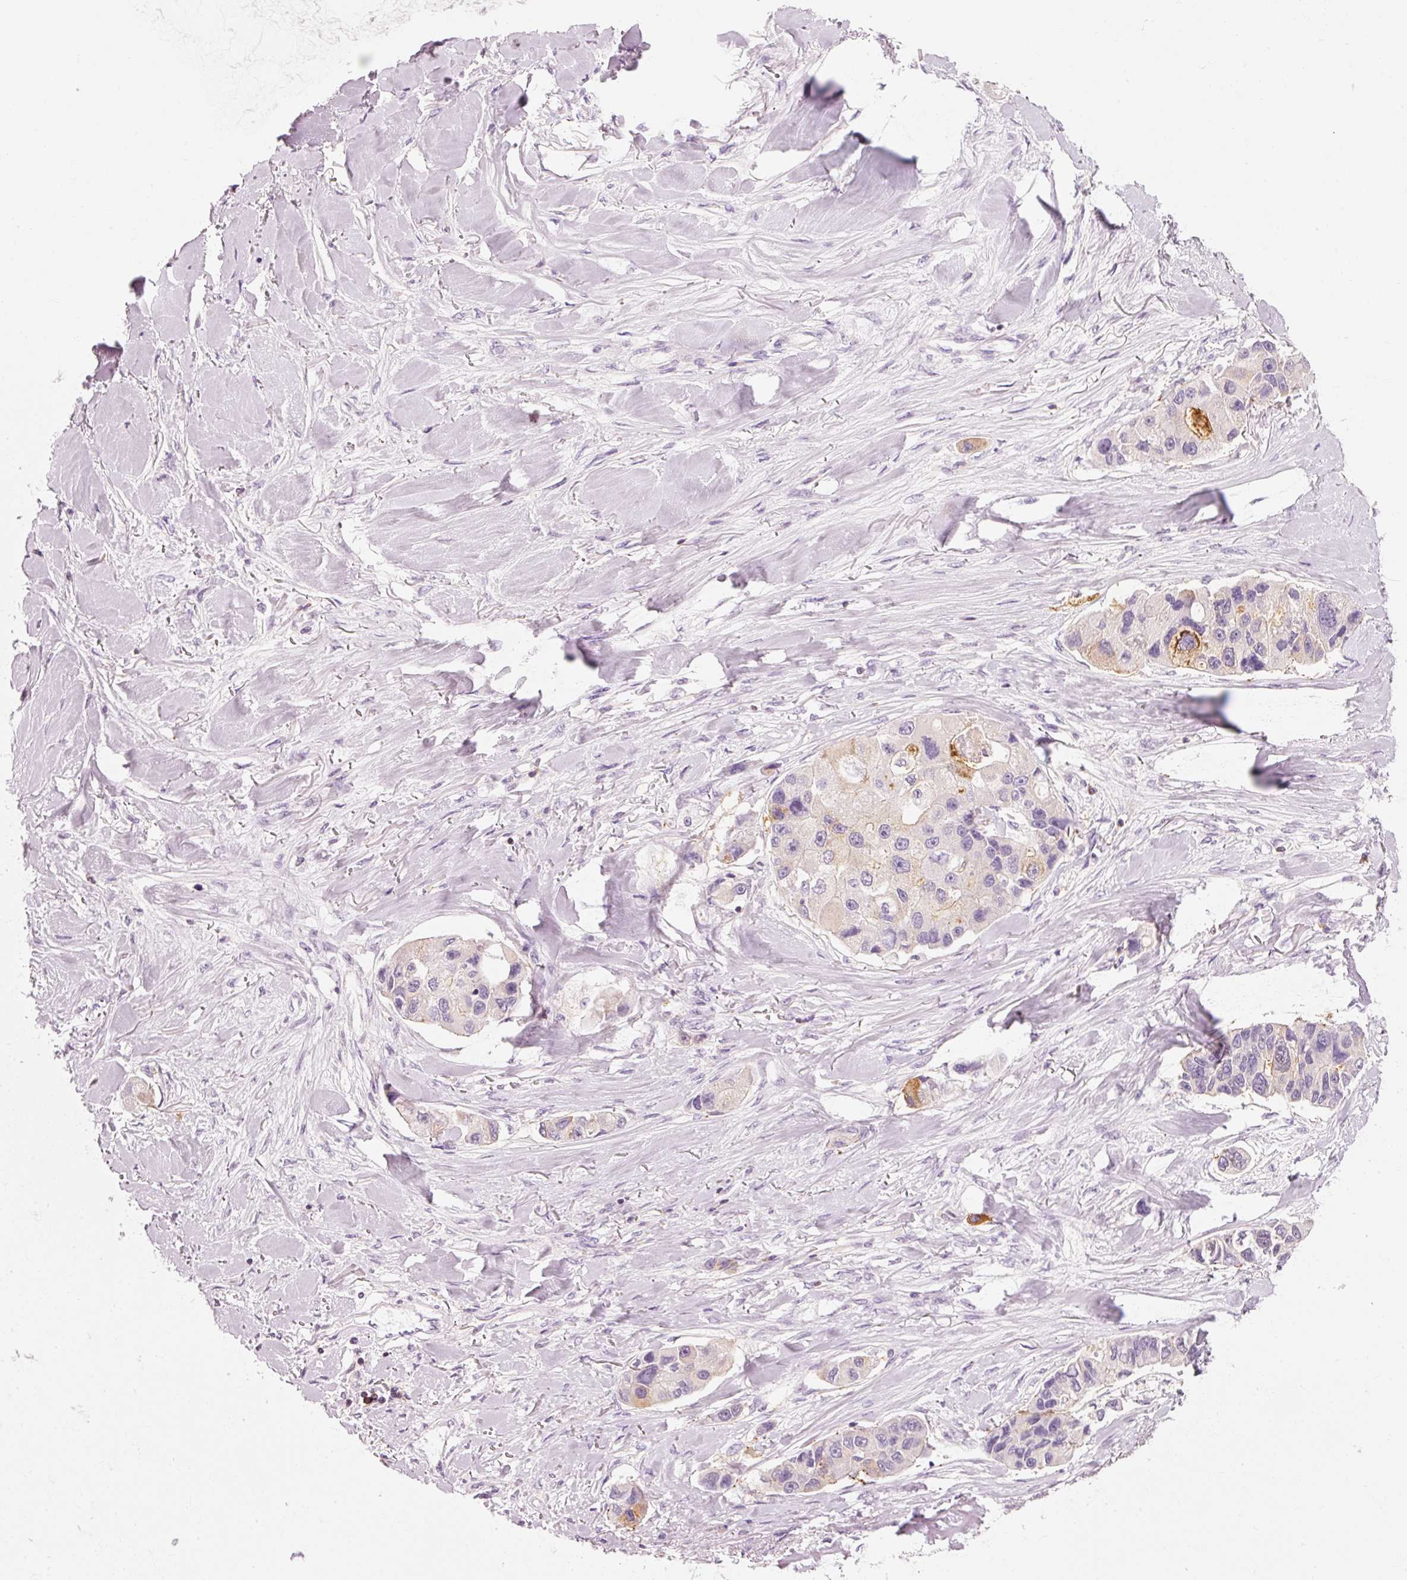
{"staining": {"intensity": "moderate", "quantity": "<25%", "location": "cytoplasmic/membranous"}, "tissue": "lung cancer", "cell_type": "Tumor cells", "image_type": "cancer", "snomed": [{"axis": "morphology", "description": "Adenocarcinoma, NOS"}, {"axis": "topography", "description": "Lung"}], "caption": "Lung cancer was stained to show a protein in brown. There is low levels of moderate cytoplasmic/membranous expression in about <25% of tumor cells.", "gene": "OR8K1", "patient": {"sex": "female", "age": 54}}